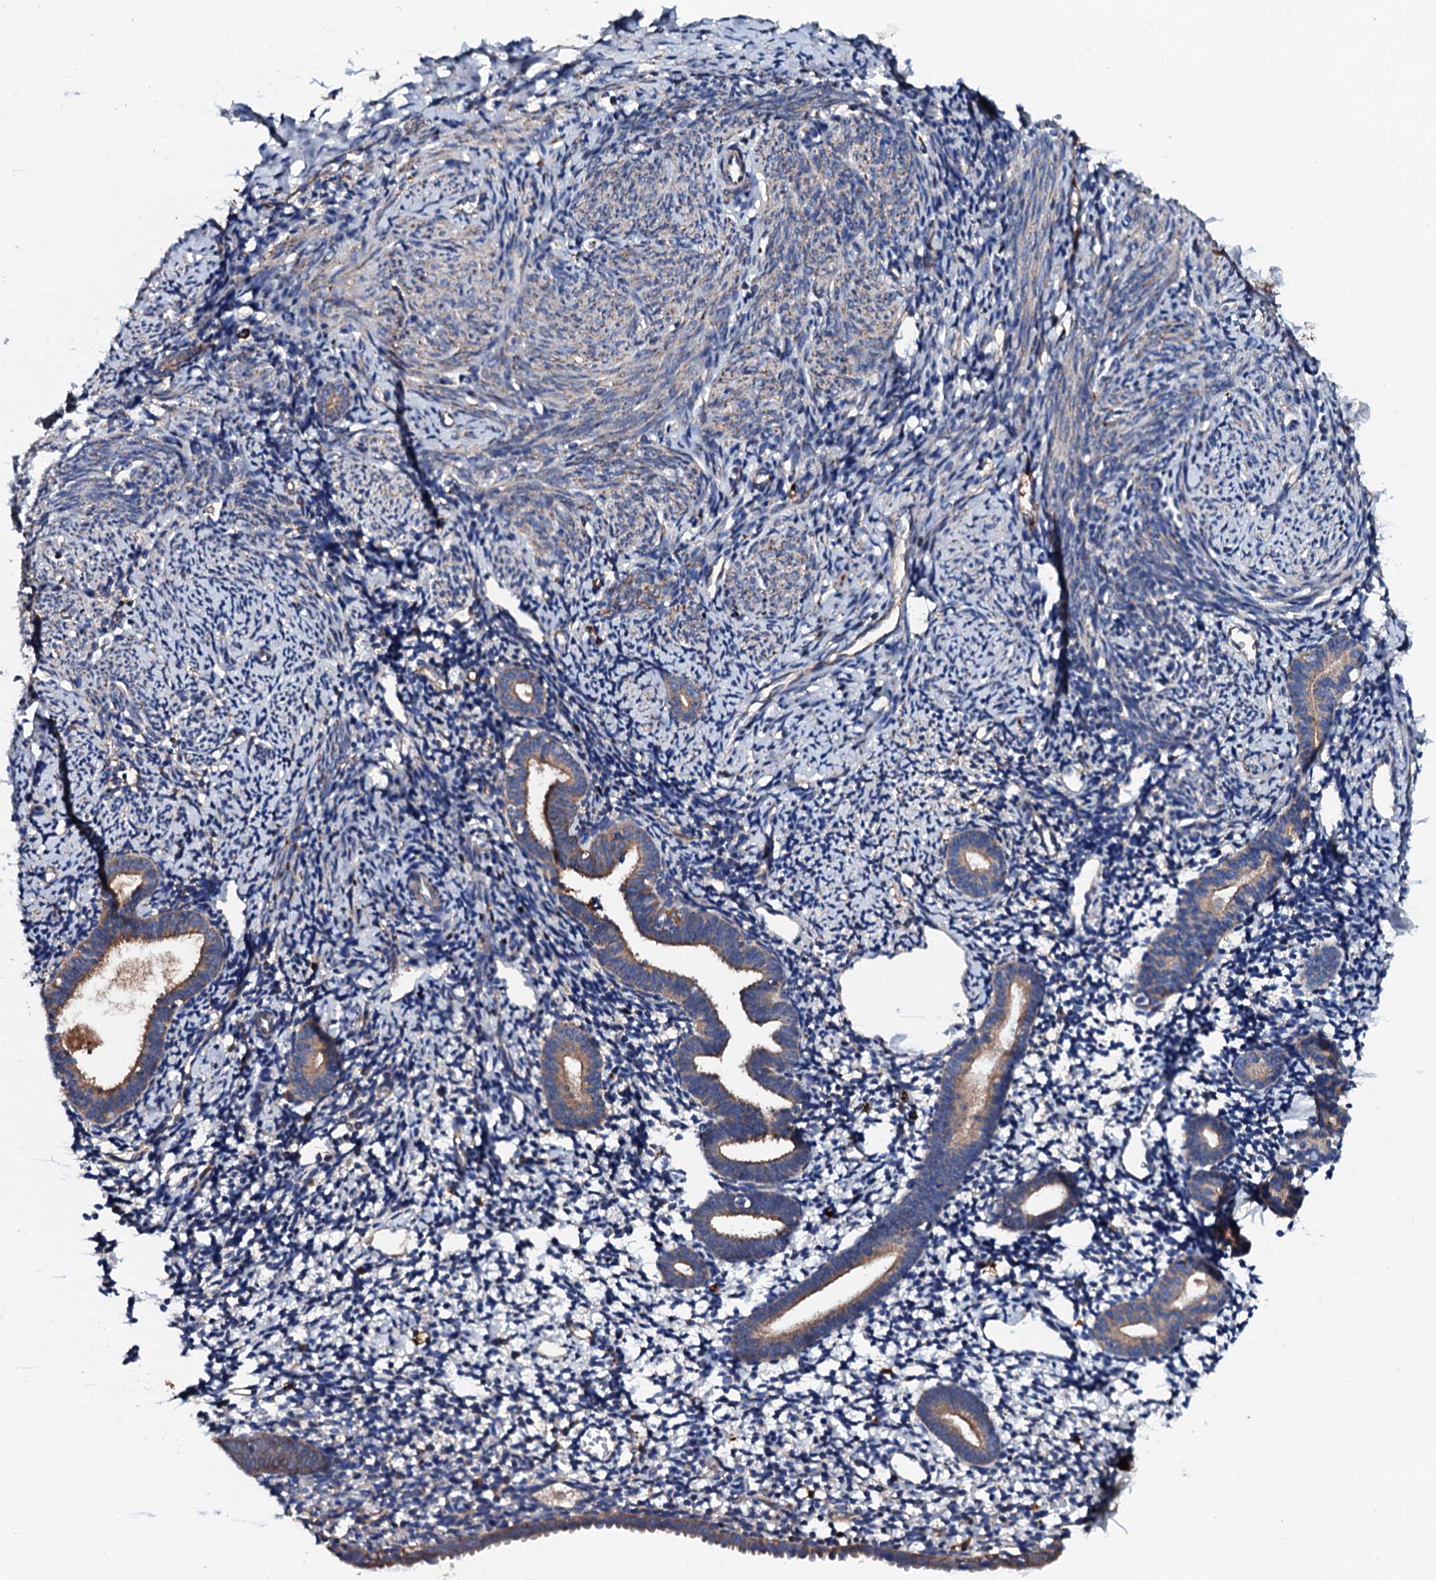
{"staining": {"intensity": "negative", "quantity": "none", "location": "none"}, "tissue": "endometrium", "cell_type": "Cells in endometrial stroma", "image_type": "normal", "snomed": [{"axis": "morphology", "description": "Normal tissue, NOS"}, {"axis": "topography", "description": "Endometrium"}], "caption": "Immunohistochemistry histopathology image of benign endometrium: human endometrium stained with DAB (3,3'-diaminobenzidine) reveals no significant protein staining in cells in endometrial stroma. (Stains: DAB (3,3'-diaminobenzidine) immunohistochemistry (IHC) with hematoxylin counter stain, Microscopy: brightfield microscopy at high magnification).", "gene": "NEK1", "patient": {"sex": "female", "age": 56}}